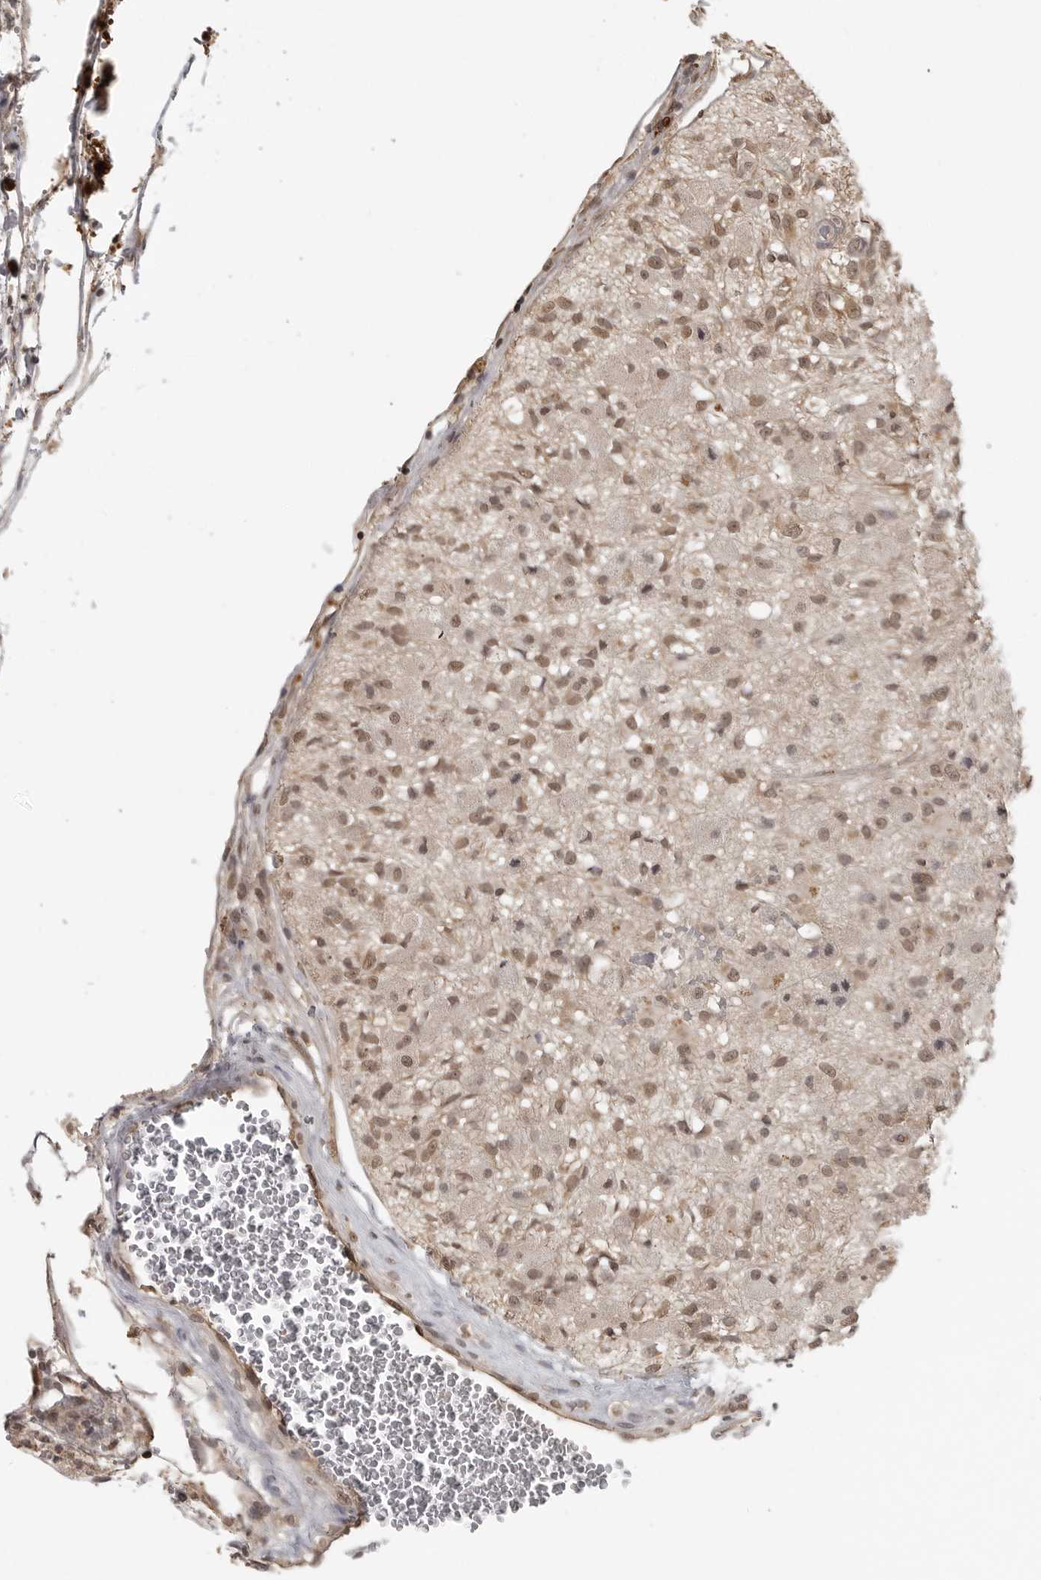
{"staining": {"intensity": "moderate", "quantity": "25%-75%", "location": "nuclear"}, "tissue": "glioma", "cell_type": "Tumor cells", "image_type": "cancer", "snomed": [{"axis": "morphology", "description": "Normal tissue, NOS"}, {"axis": "morphology", "description": "Glioma, malignant, High grade"}, {"axis": "topography", "description": "Cerebral cortex"}], "caption": "Moderate nuclear protein staining is identified in about 25%-75% of tumor cells in glioma.", "gene": "CLOCK", "patient": {"sex": "male", "age": 77}}